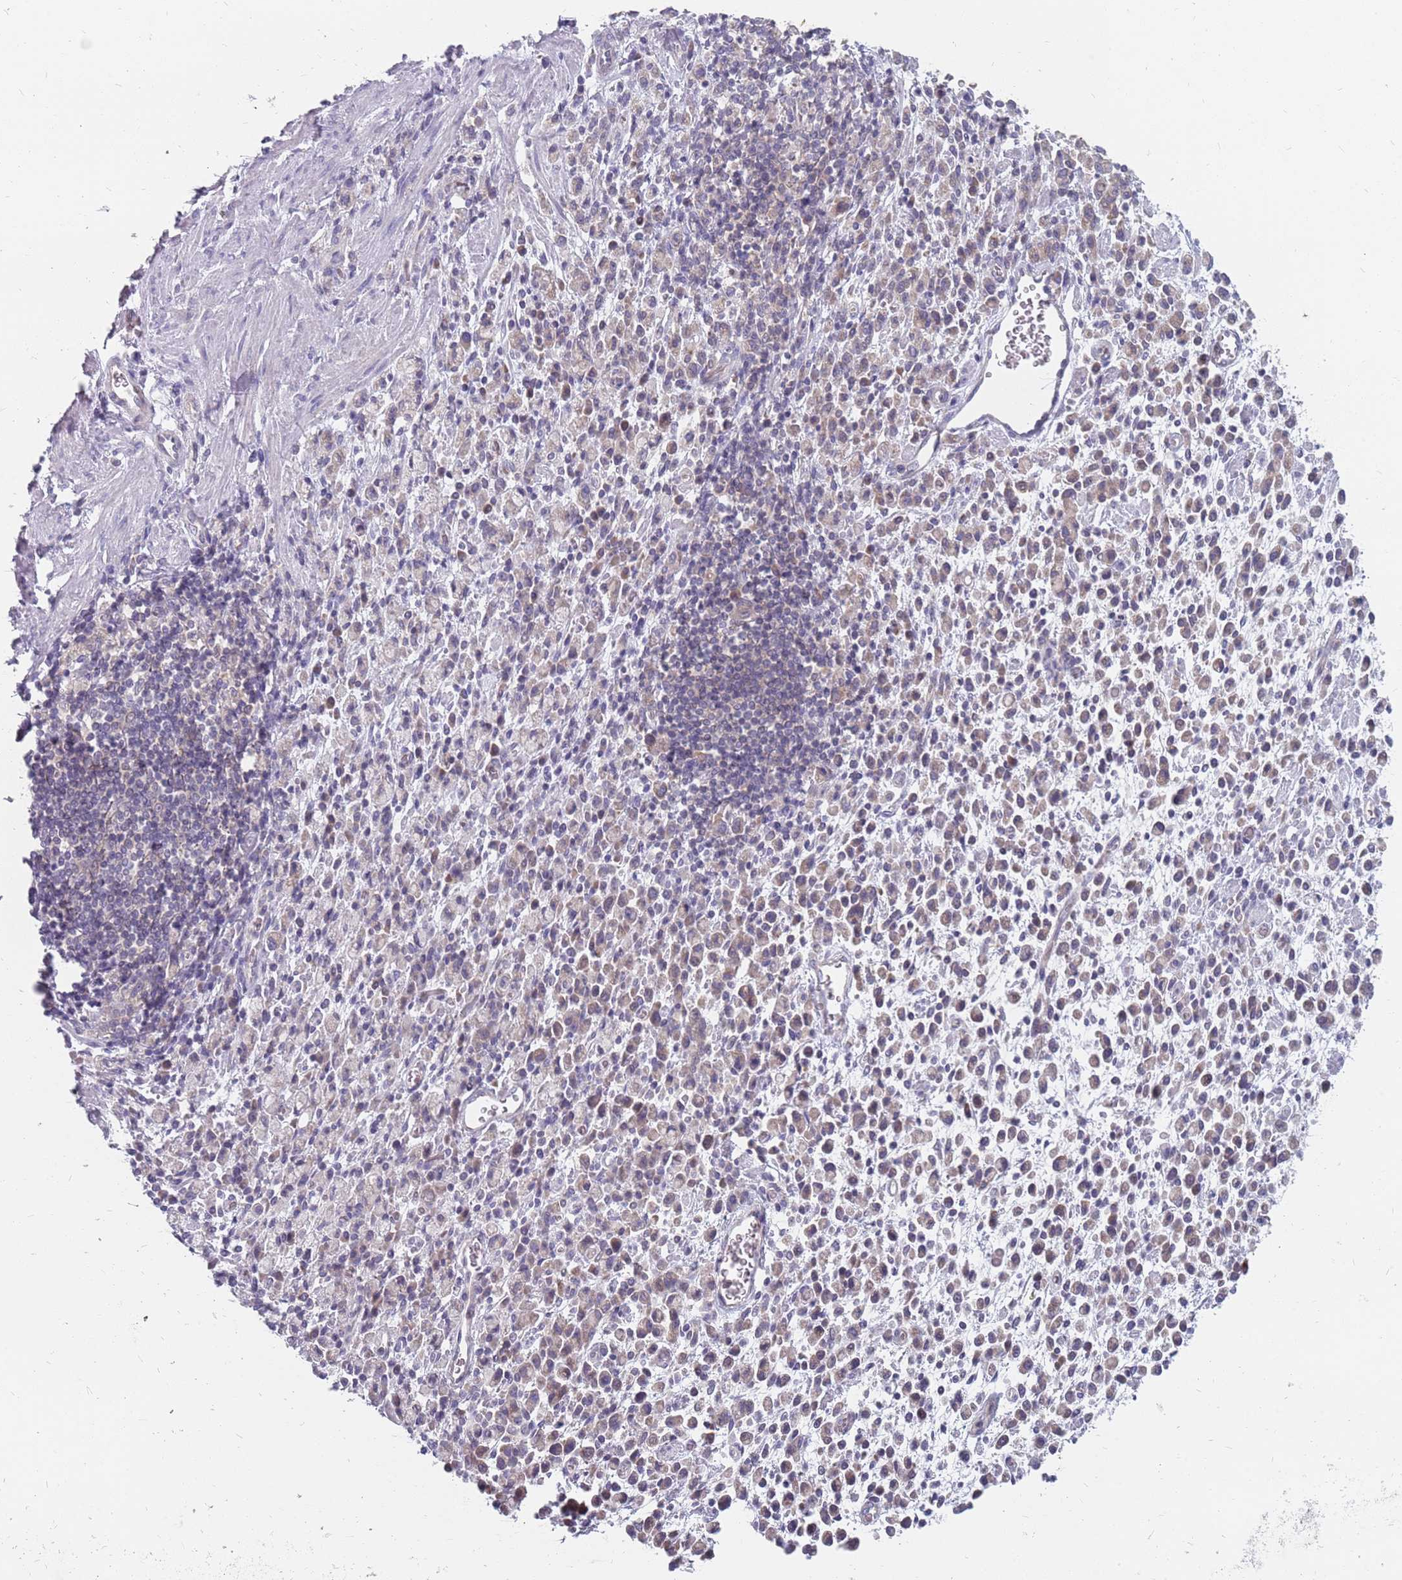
{"staining": {"intensity": "weak", "quantity": "<25%", "location": "cytoplasmic/membranous"}, "tissue": "stomach cancer", "cell_type": "Tumor cells", "image_type": "cancer", "snomed": [{"axis": "morphology", "description": "Adenocarcinoma, NOS"}, {"axis": "topography", "description": "Stomach"}], "caption": "DAB immunohistochemical staining of human stomach cancer demonstrates no significant expression in tumor cells.", "gene": "CMTR2", "patient": {"sex": "male", "age": 77}}